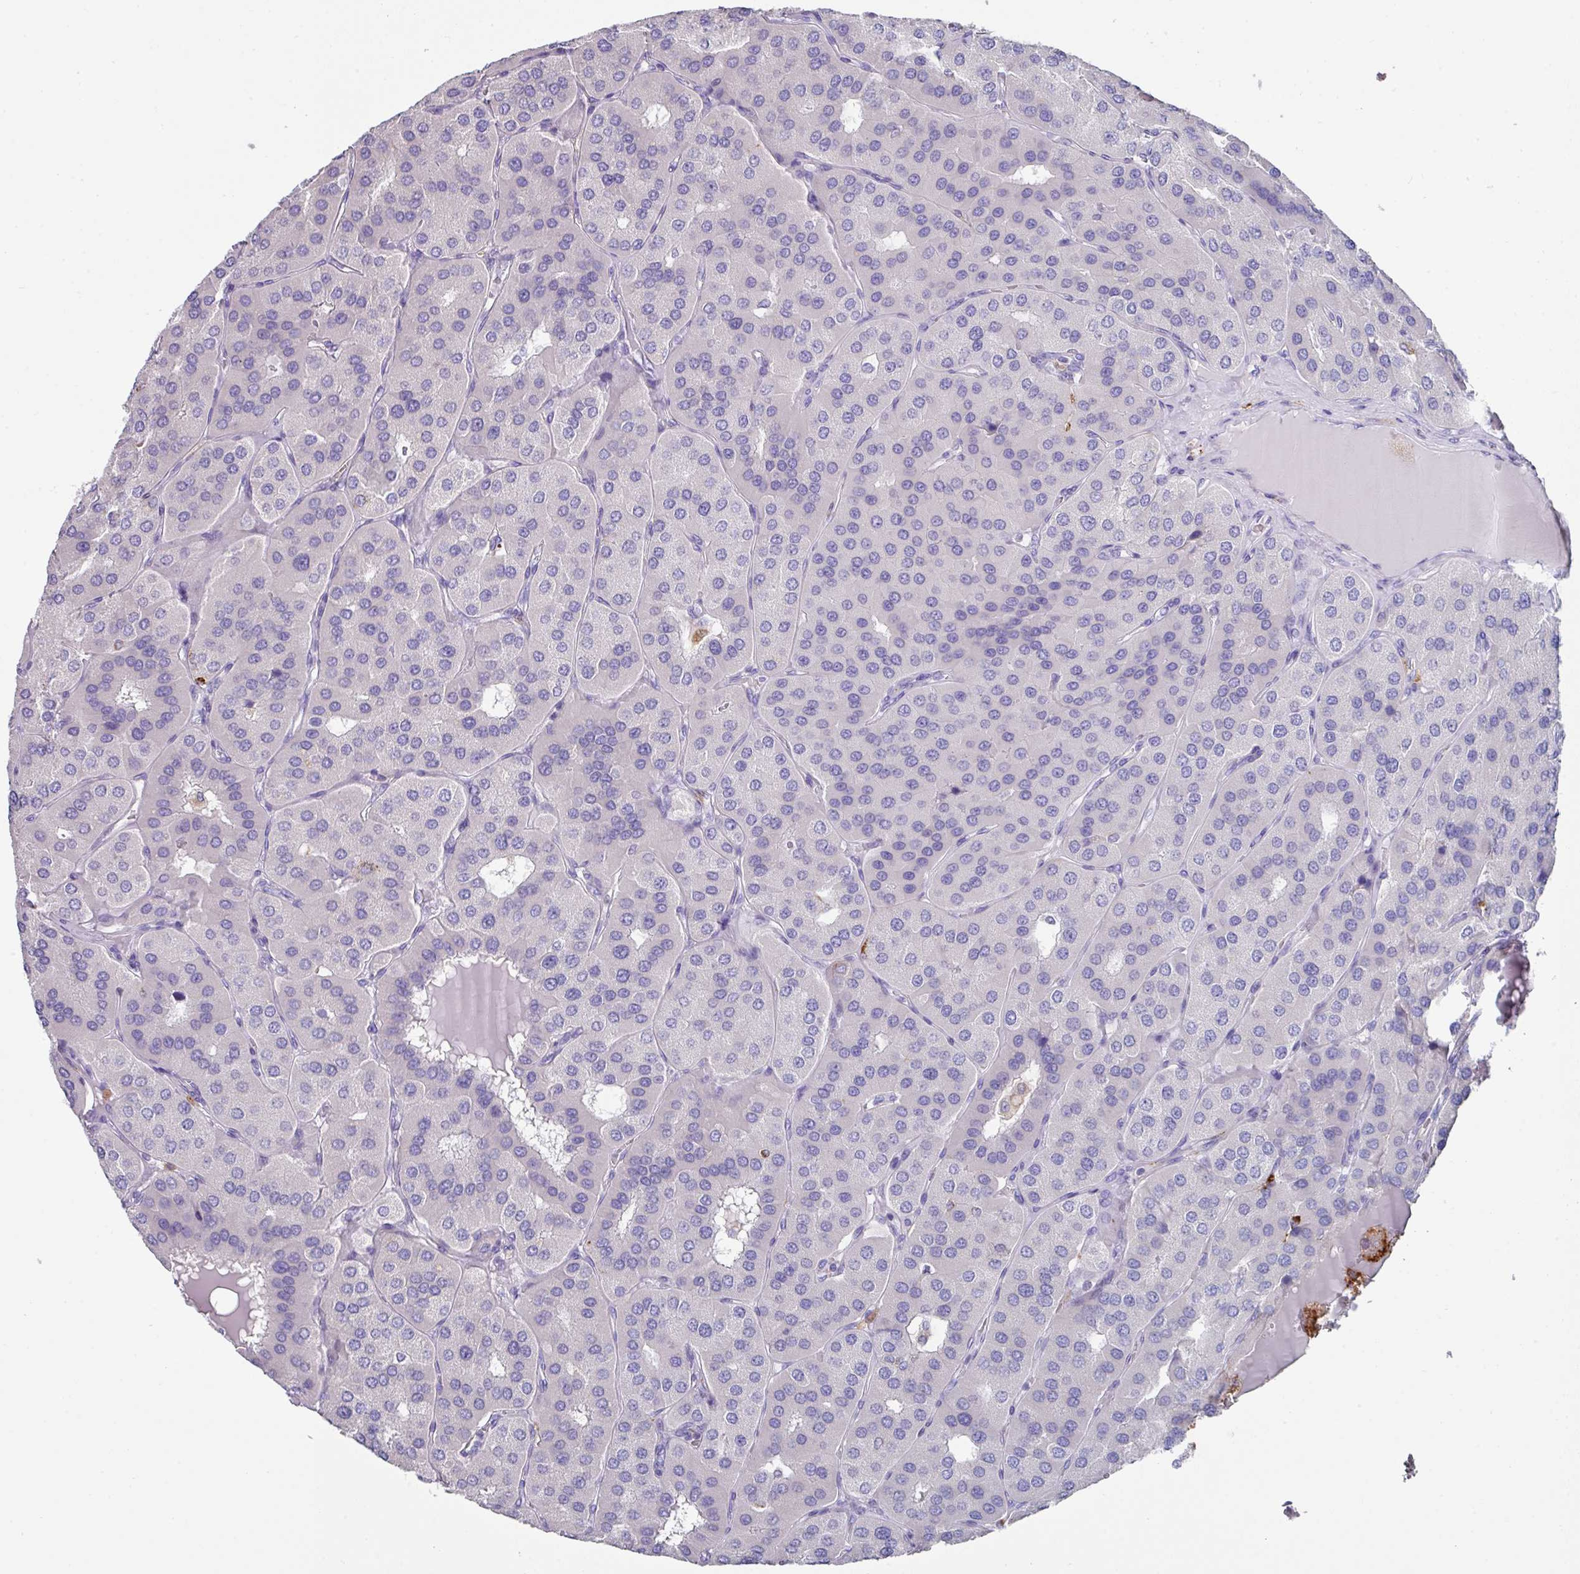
{"staining": {"intensity": "negative", "quantity": "none", "location": "none"}, "tissue": "parathyroid gland", "cell_type": "Glandular cells", "image_type": "normal", "snomed": [{"axis": "morphology", "description": "Normal tissue, NOS"}, {"axis": "morphology", "description": "Adenoma, NOS"}, {"axis": "topography", "description": "Parathyroid gland"}], "caption": "The immunohistochemistry micrograph has no significant positivity in glandular cells of parathyroid gland.", "gene": "CPVL", "patient": {"sex": "female", "age": 86}}